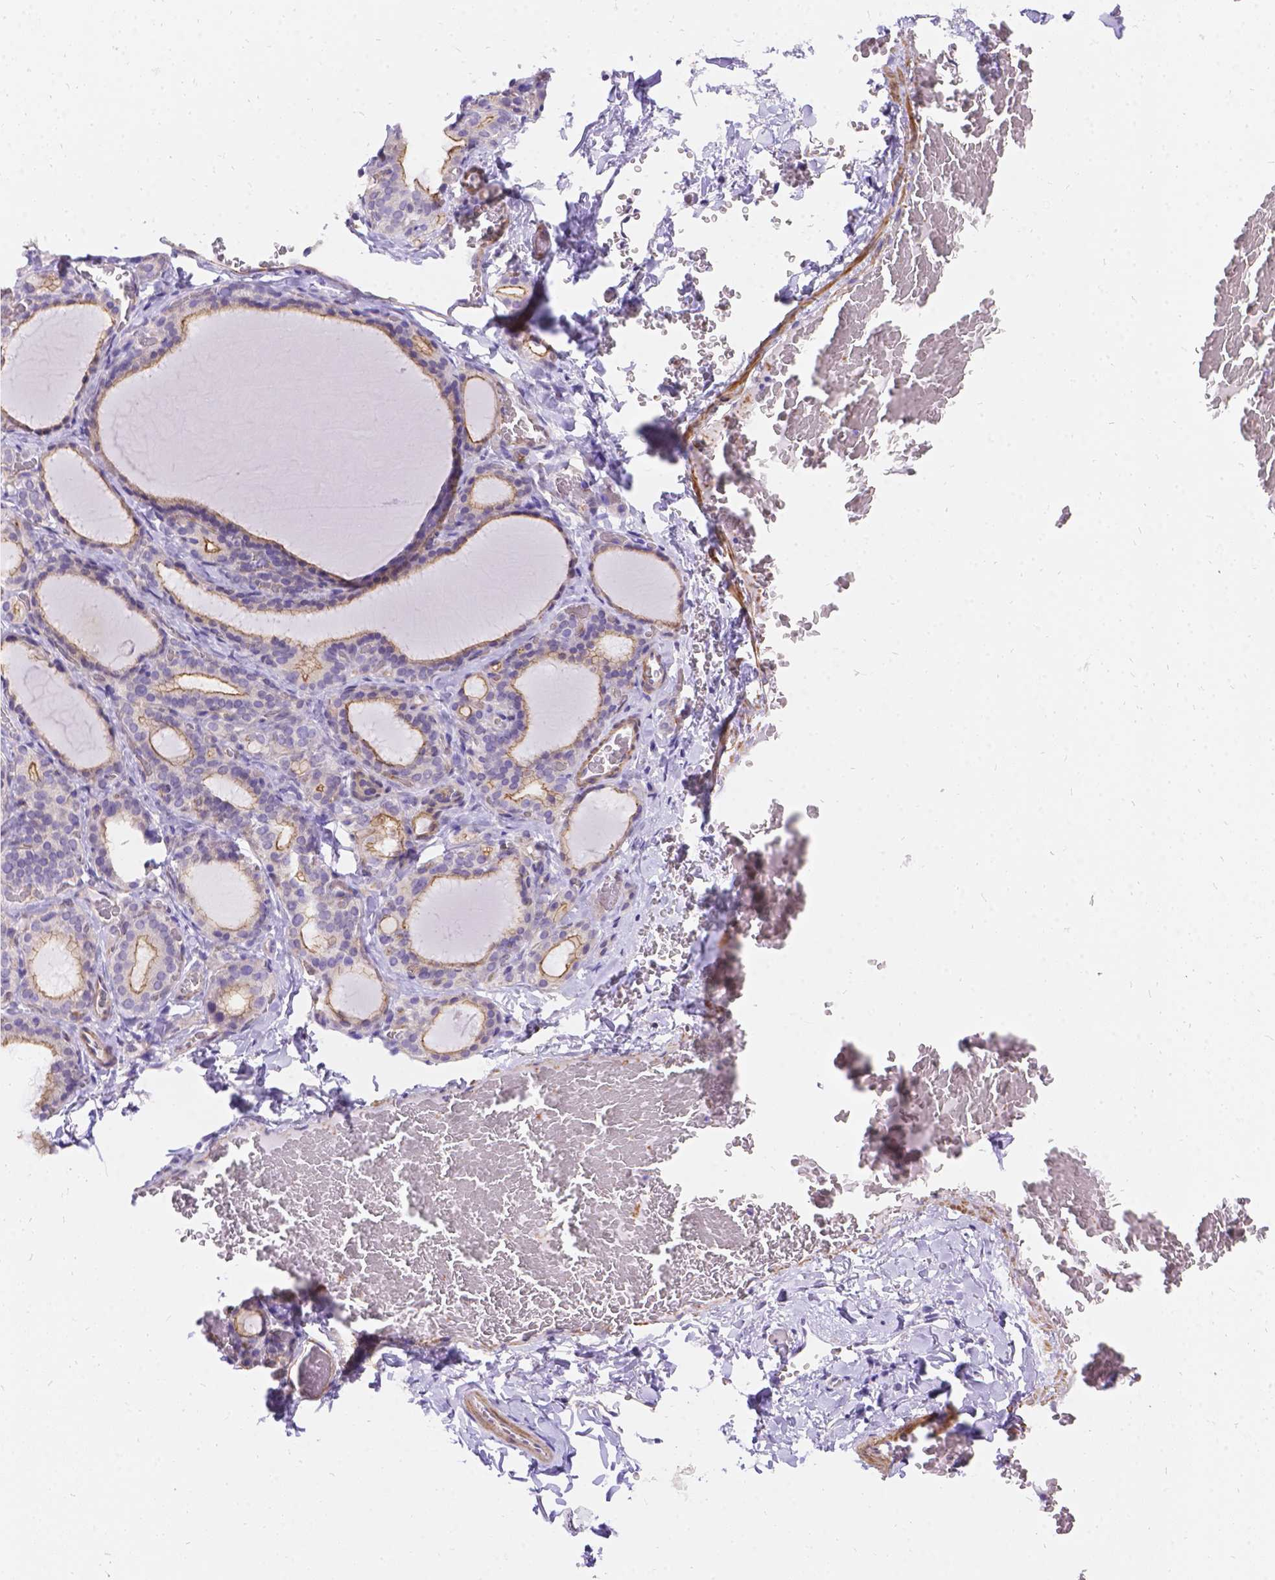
{"staining": {"intensity": "weak", "quantity": "<25%", "location": "cytoplasmic/membranous"}, "tissue": "thyroid gland", "cell_type": "Glandular cells", "image_type": "normal", "snomed": [{"axis": "morphology", "description": "Normal tissue, NOS"}, {"axis": "morphology", "description": "Hyperplasia, NOS"}, {"axis": "topography", "description": "Thyroid gland"}], "caption": "A high-resolution image shows IHC staining of benign thyroid gland, which shows no significant positivity in glandular cells. Brightfield microscopy of immunohistochemistry stained with DAB (brown) and hematoxylin (blue), captured at high magnification.", "gene": "PALS1", "patient": {"sex": "female", "age": 27}}